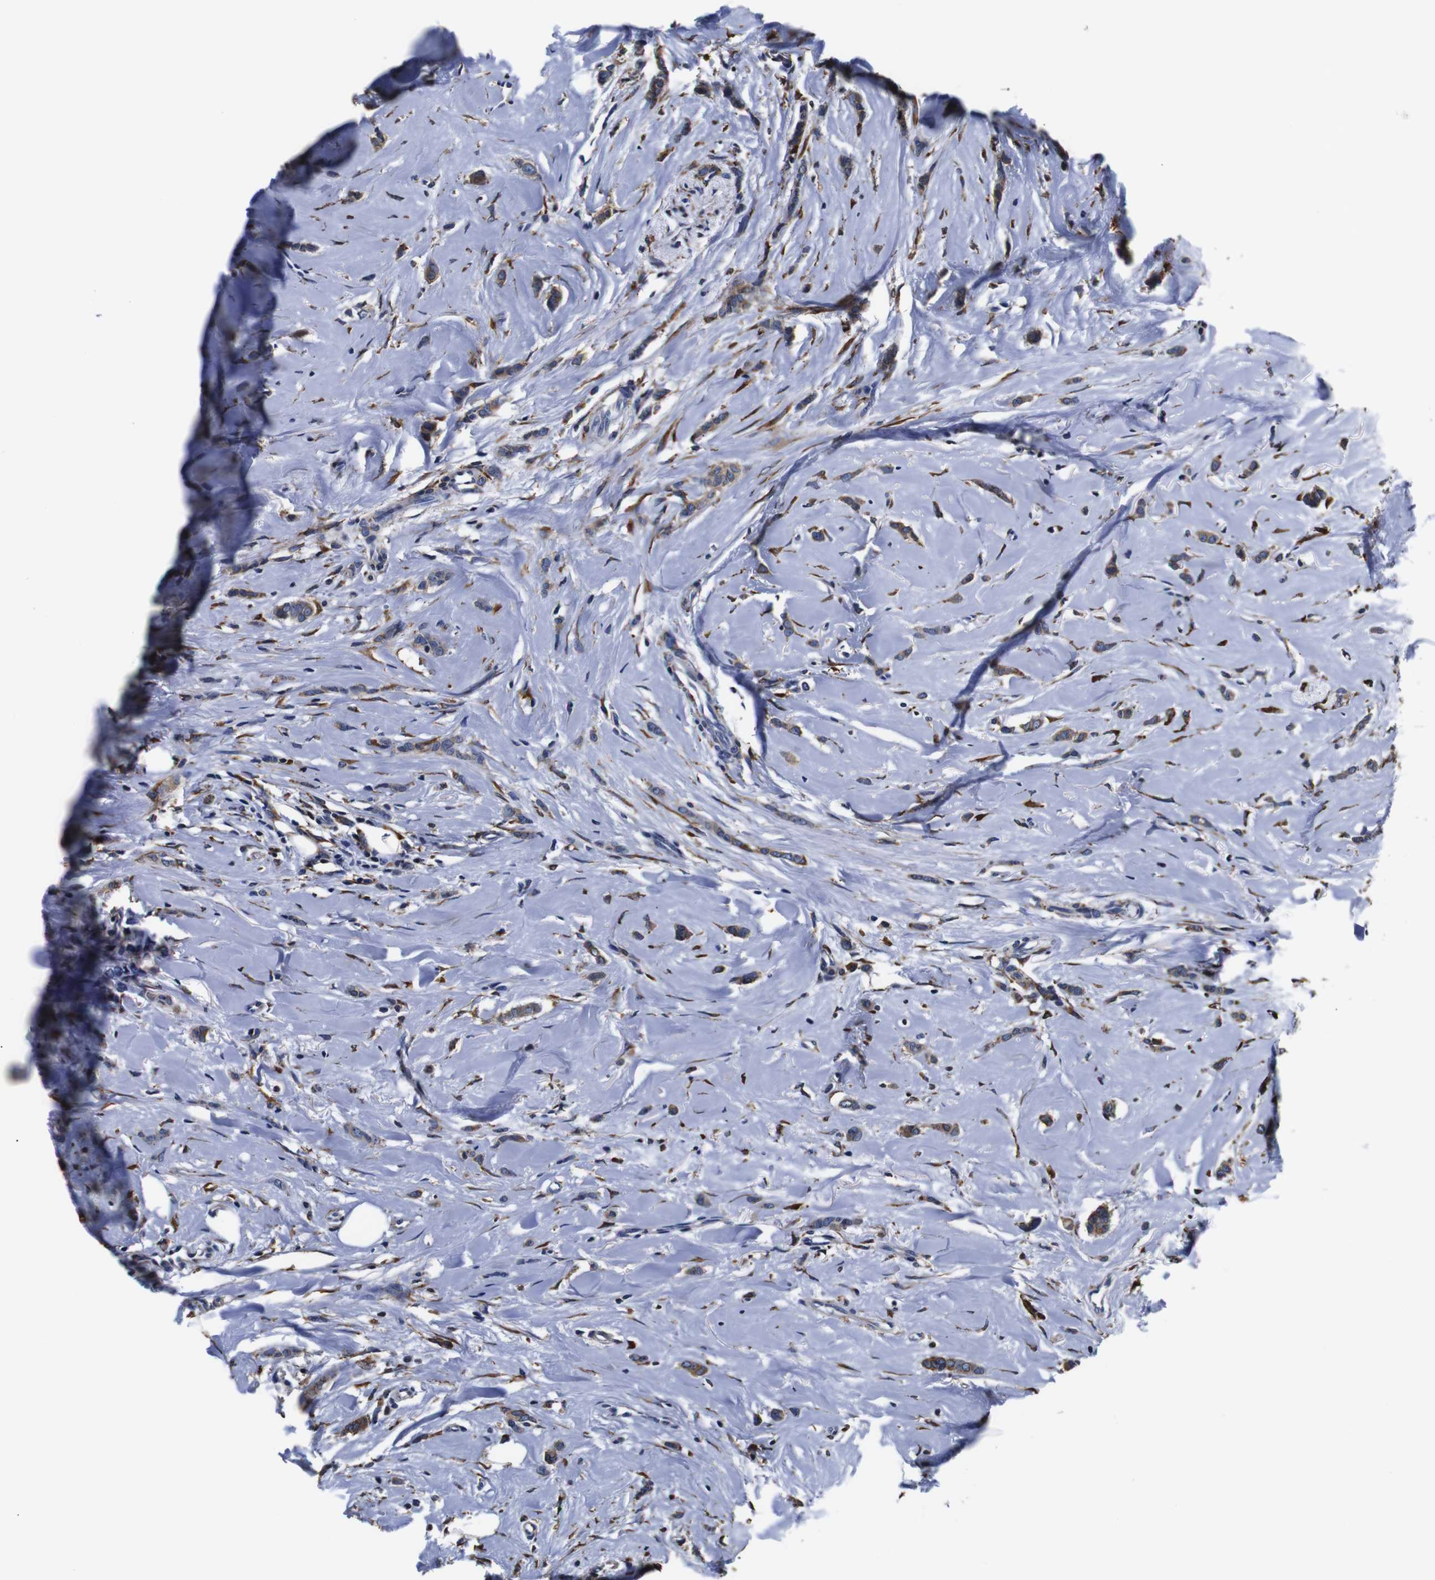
{"staining": {"intensity": "moderate", "quantity": ">75%", "location": "cytoplasmic/membranous"}, "tissue": "breast cancer", "cell_type": "Tumor cells", "image_type": "cancer", "snomed": [{"axis": "morphology", "description": "Lobular carcinoma"}, {"axis": "topography", "description": "Skin"}, {"axis": "topography", "description": "Breast"}], "caption": "An image showing moderate cytoplasmic/membranous expression in about >75% of tumor cells in breast cancer (lobular carcinoma), as visualized by brown immunohistochemical staining.", "gene": "PPIB", "patient": {"sex": "female", "age": 46}}